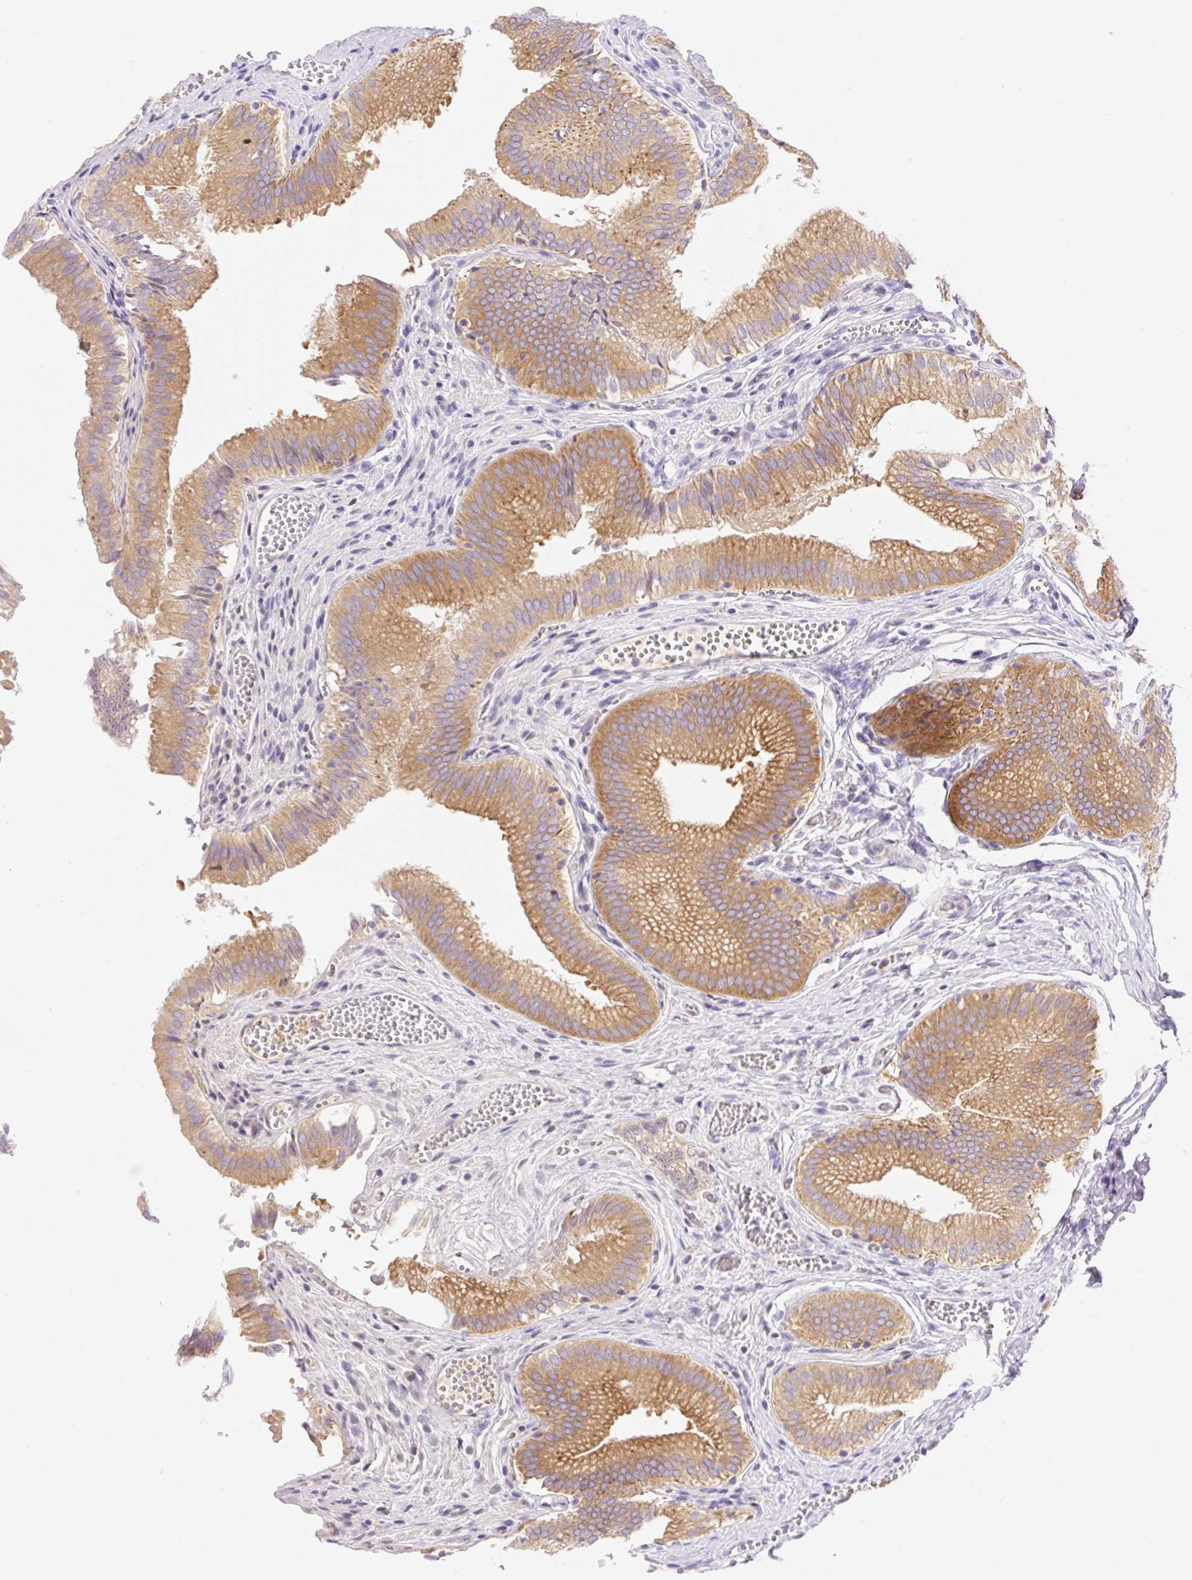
{"staining": {"intensity": "moderate", "quantity": ">75%", "location": "cytoplasmic/membranous"}, "tissue": "gallbladder", "cell_type": "Glandular cells", "image_type": "normal", "snomed": [{"axis": "morphology", "description": "Normal tissue, NOS"}, {"axis": "topography", "description": "Gallbladder"}, {"axis": "topography", "description": "Peripheral nerve tissue"}], "caption": "Immunohistochemistry (DAB) staining of unremarkable gallbladder exhibits moderate cytoplasmic/membranous protein expression in approximately >75% of glandular cells.", "gene": "DENND5A", "patient": {"sex": "male", "age": 17}}